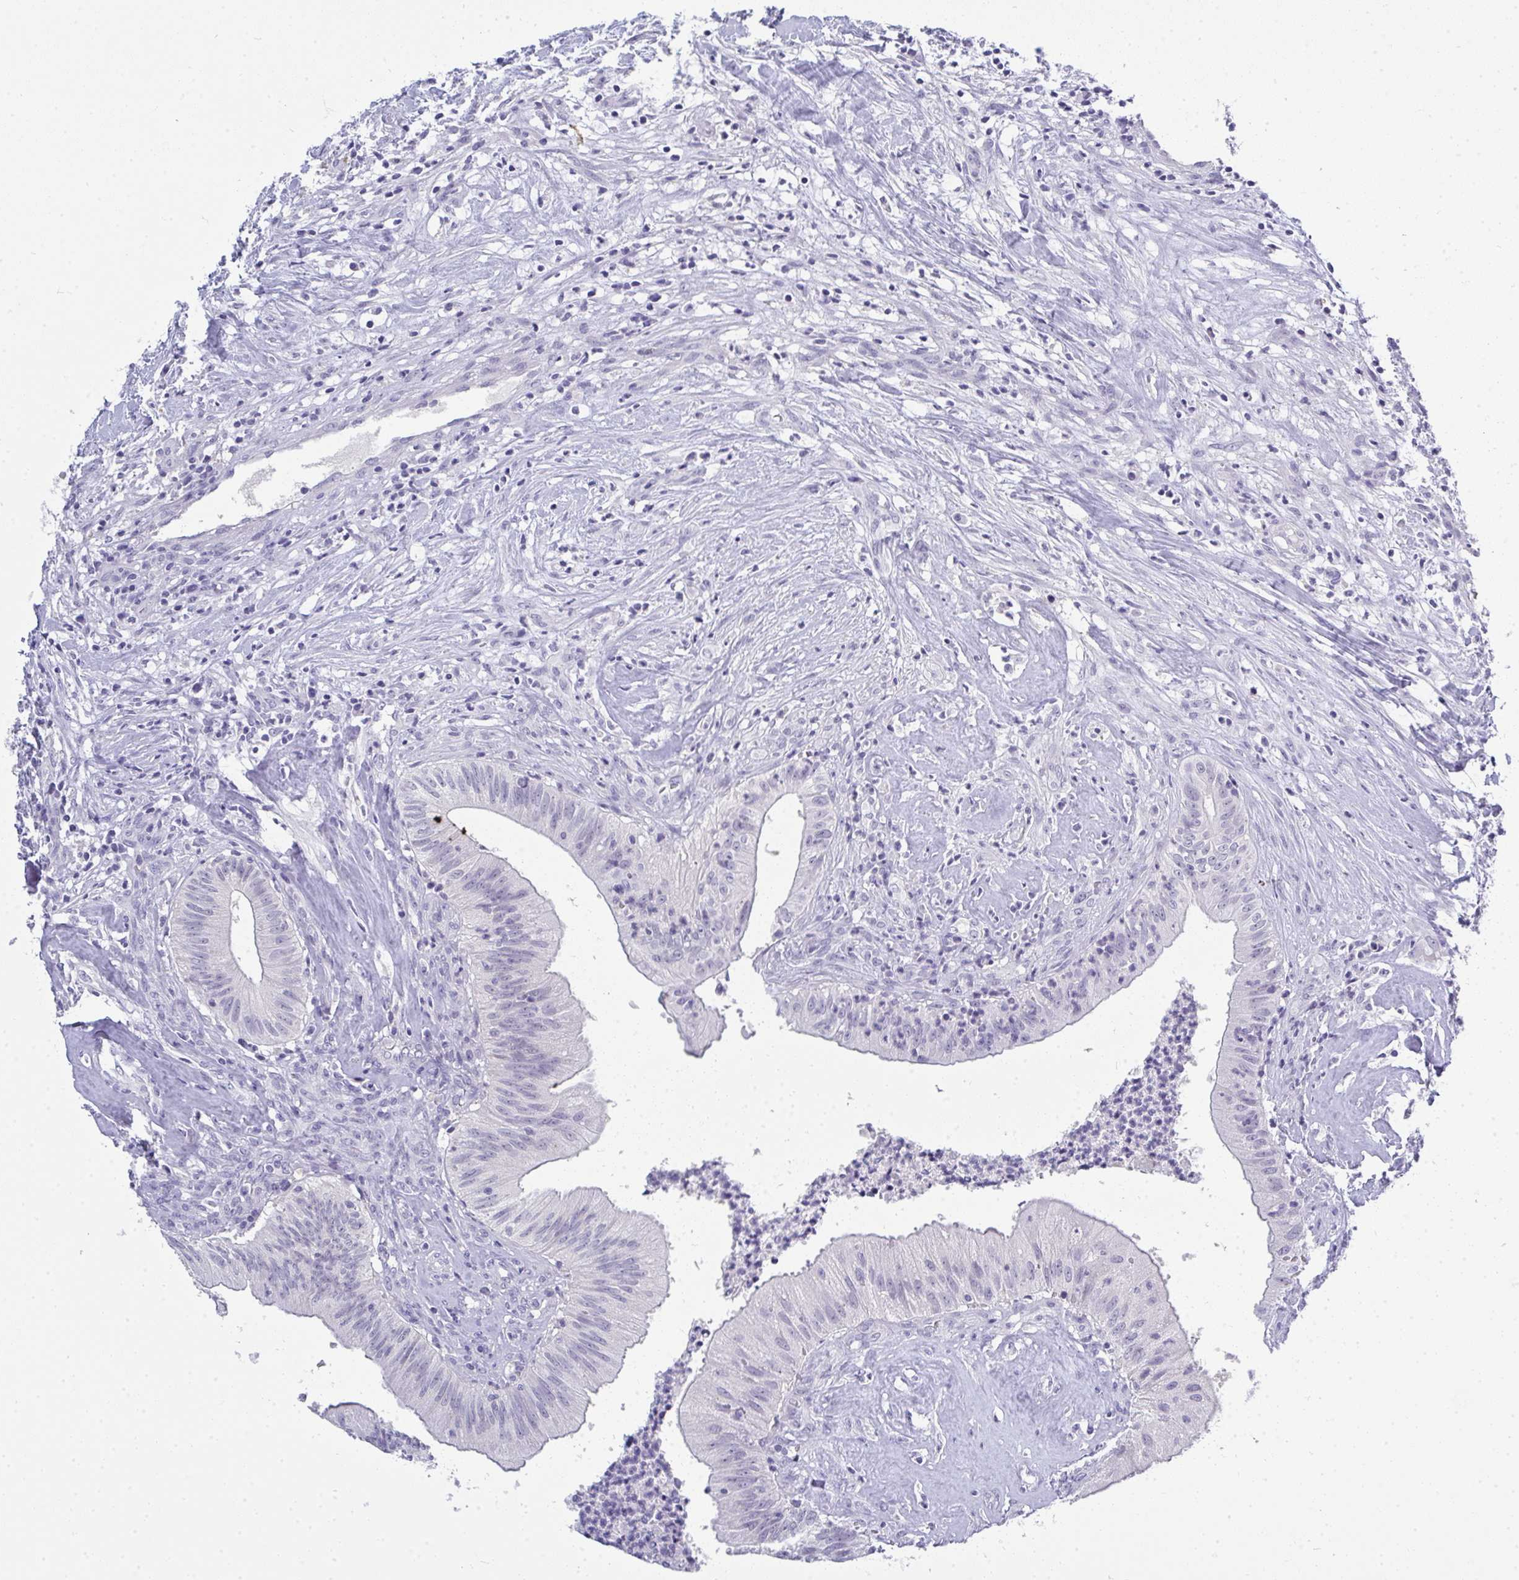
{"staining": {"intensity": "negative", "quantity": "none", "location": "none"}, "tissue": "head and neck cancer", "cell_type": "Tumor cells", "image_type": "cancer", "snomed": [{"axis": "morphology", "description": "Adenocarcinoma, NOS"}, {"axis": "topography", "description": "Head-Neck"}], "caption": "Immunohistochemical staining of human head and neck cancer shows no significant staining in tumor cells.", "gene": "TMEM82", "patient": {"sex": "male", "age": 44}}